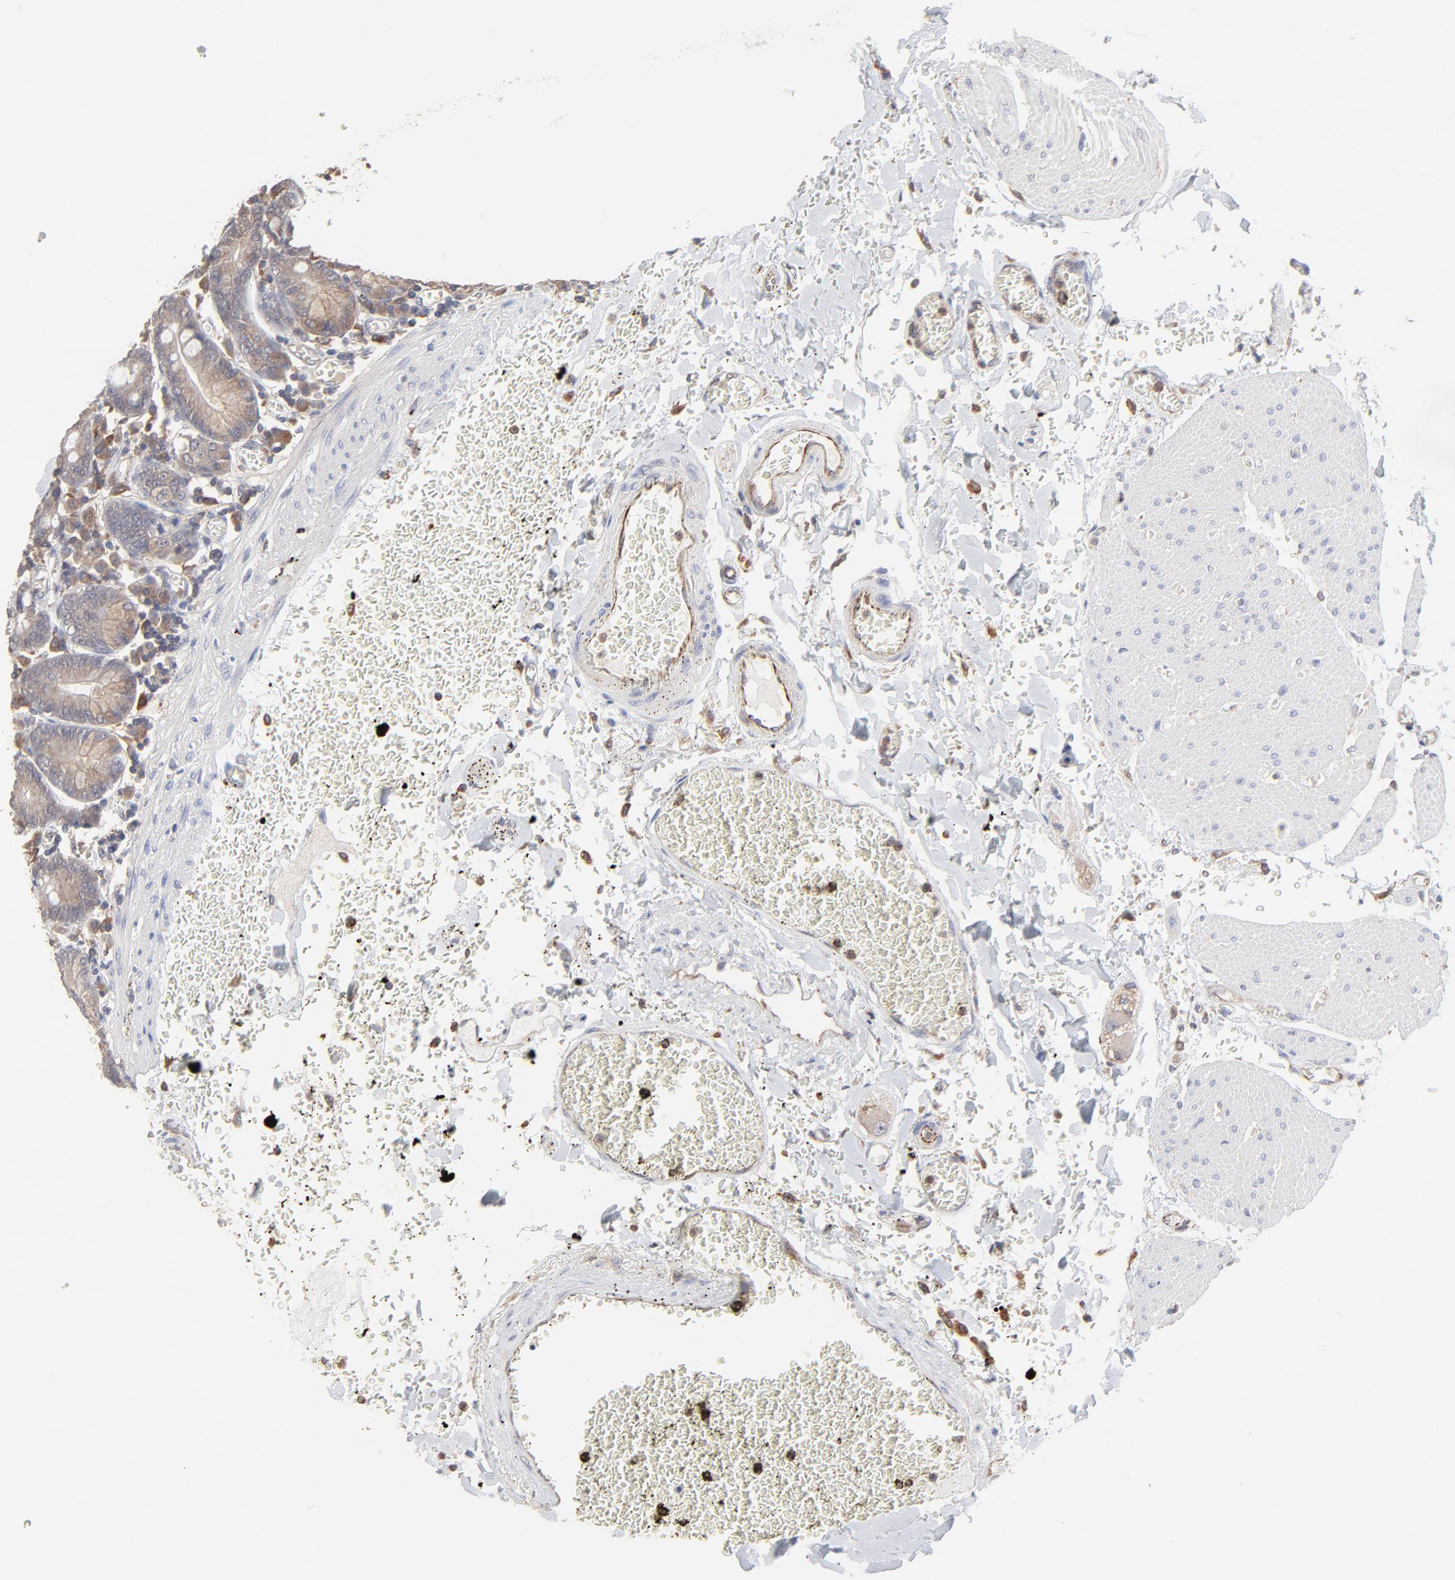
{"staining": {"intensity": "moderate", "quantity": ">75%", "location": "cytoplasmic/membranous"}, "tissue": "small intestine", "cell_type": "Glandular cells", "image_type": "normal", "snomed": [{"axis": "morphology", "description": "Normal tissue, NOS"}, {"axis": "topography", "description": "Small intestine"}], "caption": "A medium amount of moderate cytoplasmic/membranous positivity is present in approximately >75% of glandular cells in unremarkable small intestine. The protein of interest is stained brown, and the nuclei are stained in blue (DAB (3,3'-diaminobenzidine) IHC with brightfield microscopy, high magnification).", "gene": "RAB9A", "patient": {"sex": "male", "age": 71}}